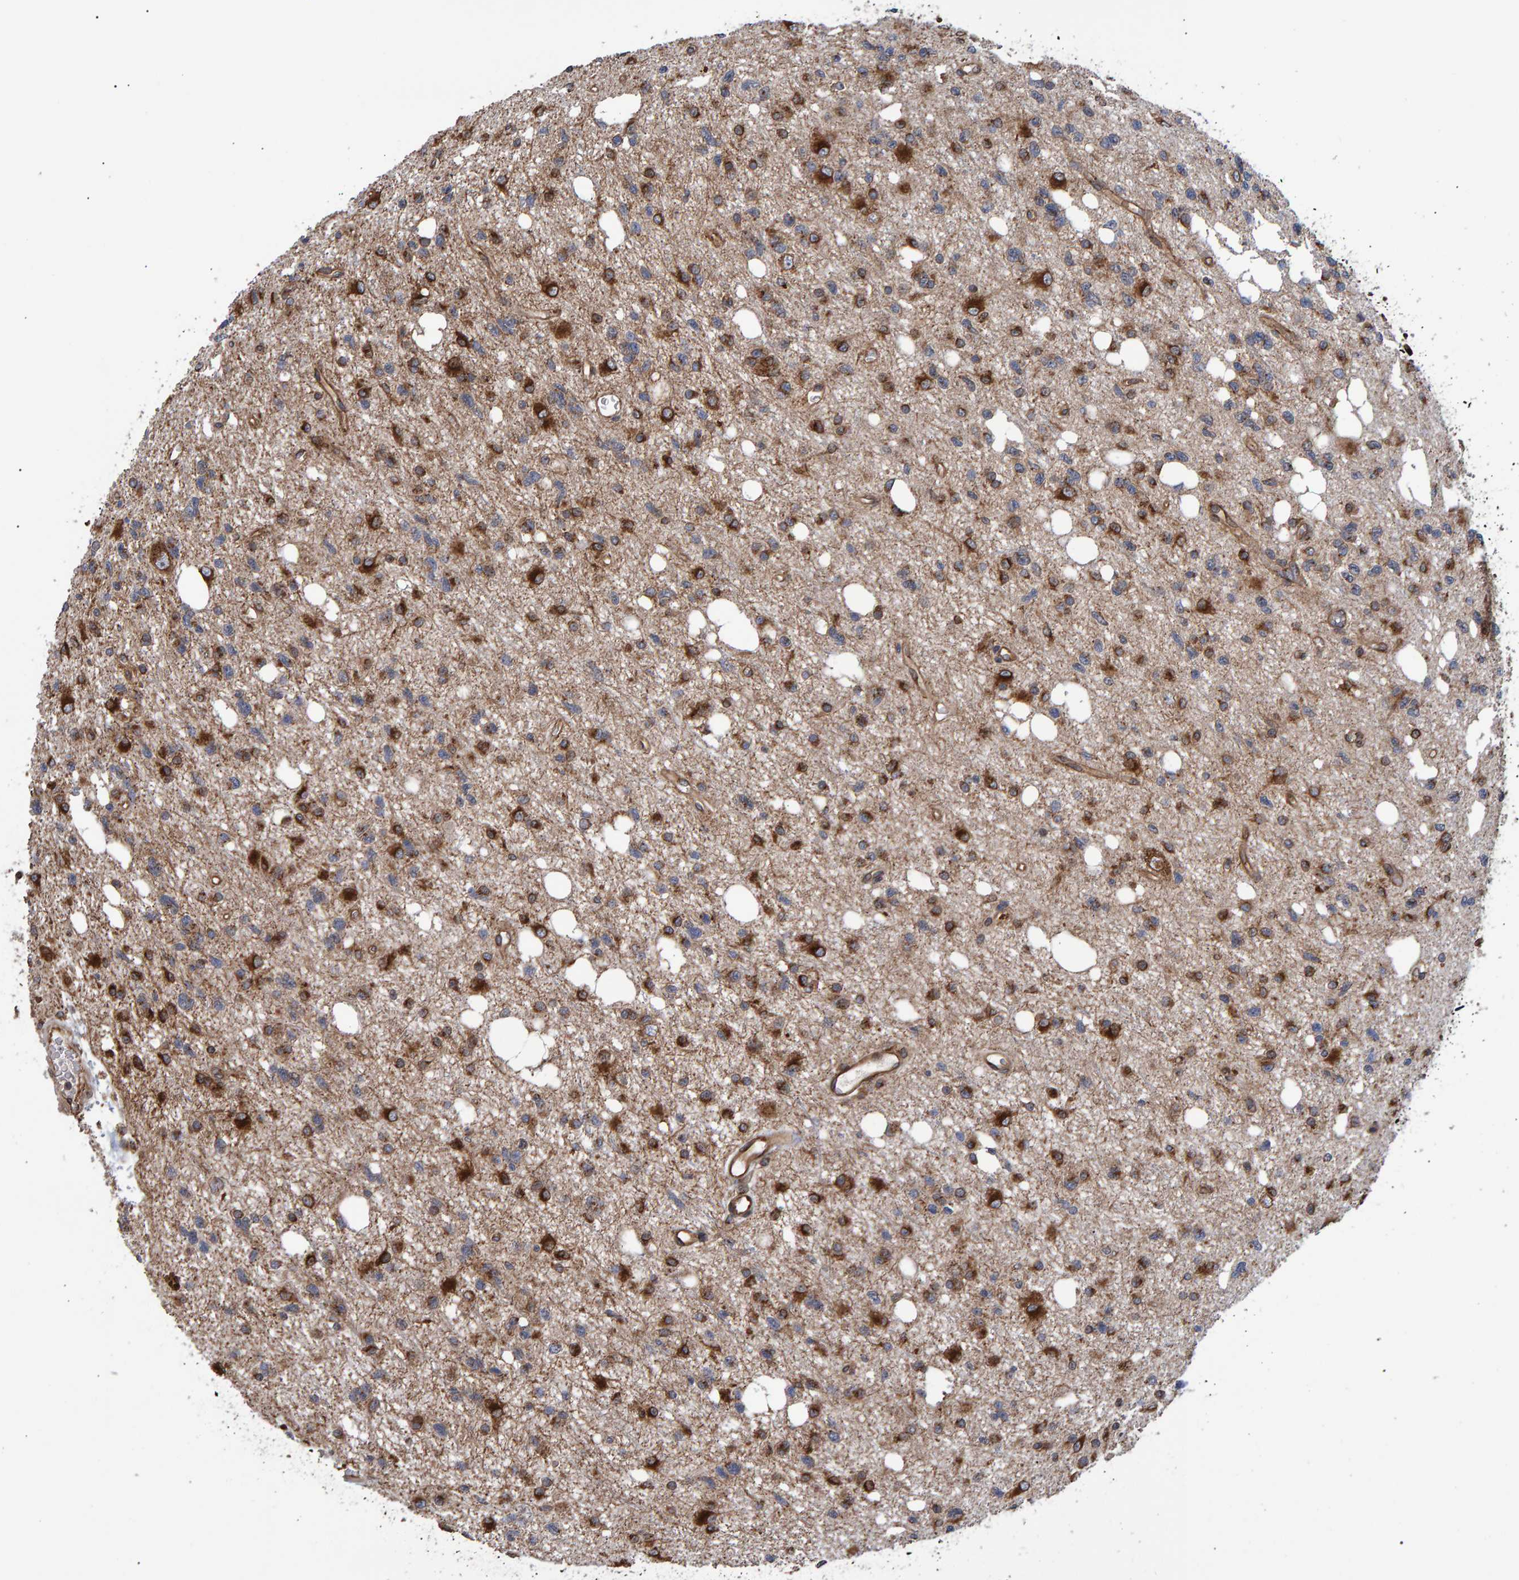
{"staining": {"intensity": "strong", "quantity": ">75%", "location": "cytoplasmic/membranous"}, "tissue": "glioma", "cell_type": "Tumor cells", "image_type": "cancer", "snomed": [{"axis": "morphology", "description": "Glioma, malignant, High grade"}, {"axis": "topography", "description": "Brain"}], "caption": "Malignant high-grade glioma stained with a brown dye shows strong cytoplasmic/membranous positive positivity in approximately >75% of tumor cells.", "gene": "FAM117A", "patient": {"sex": "female", "age": 62}}